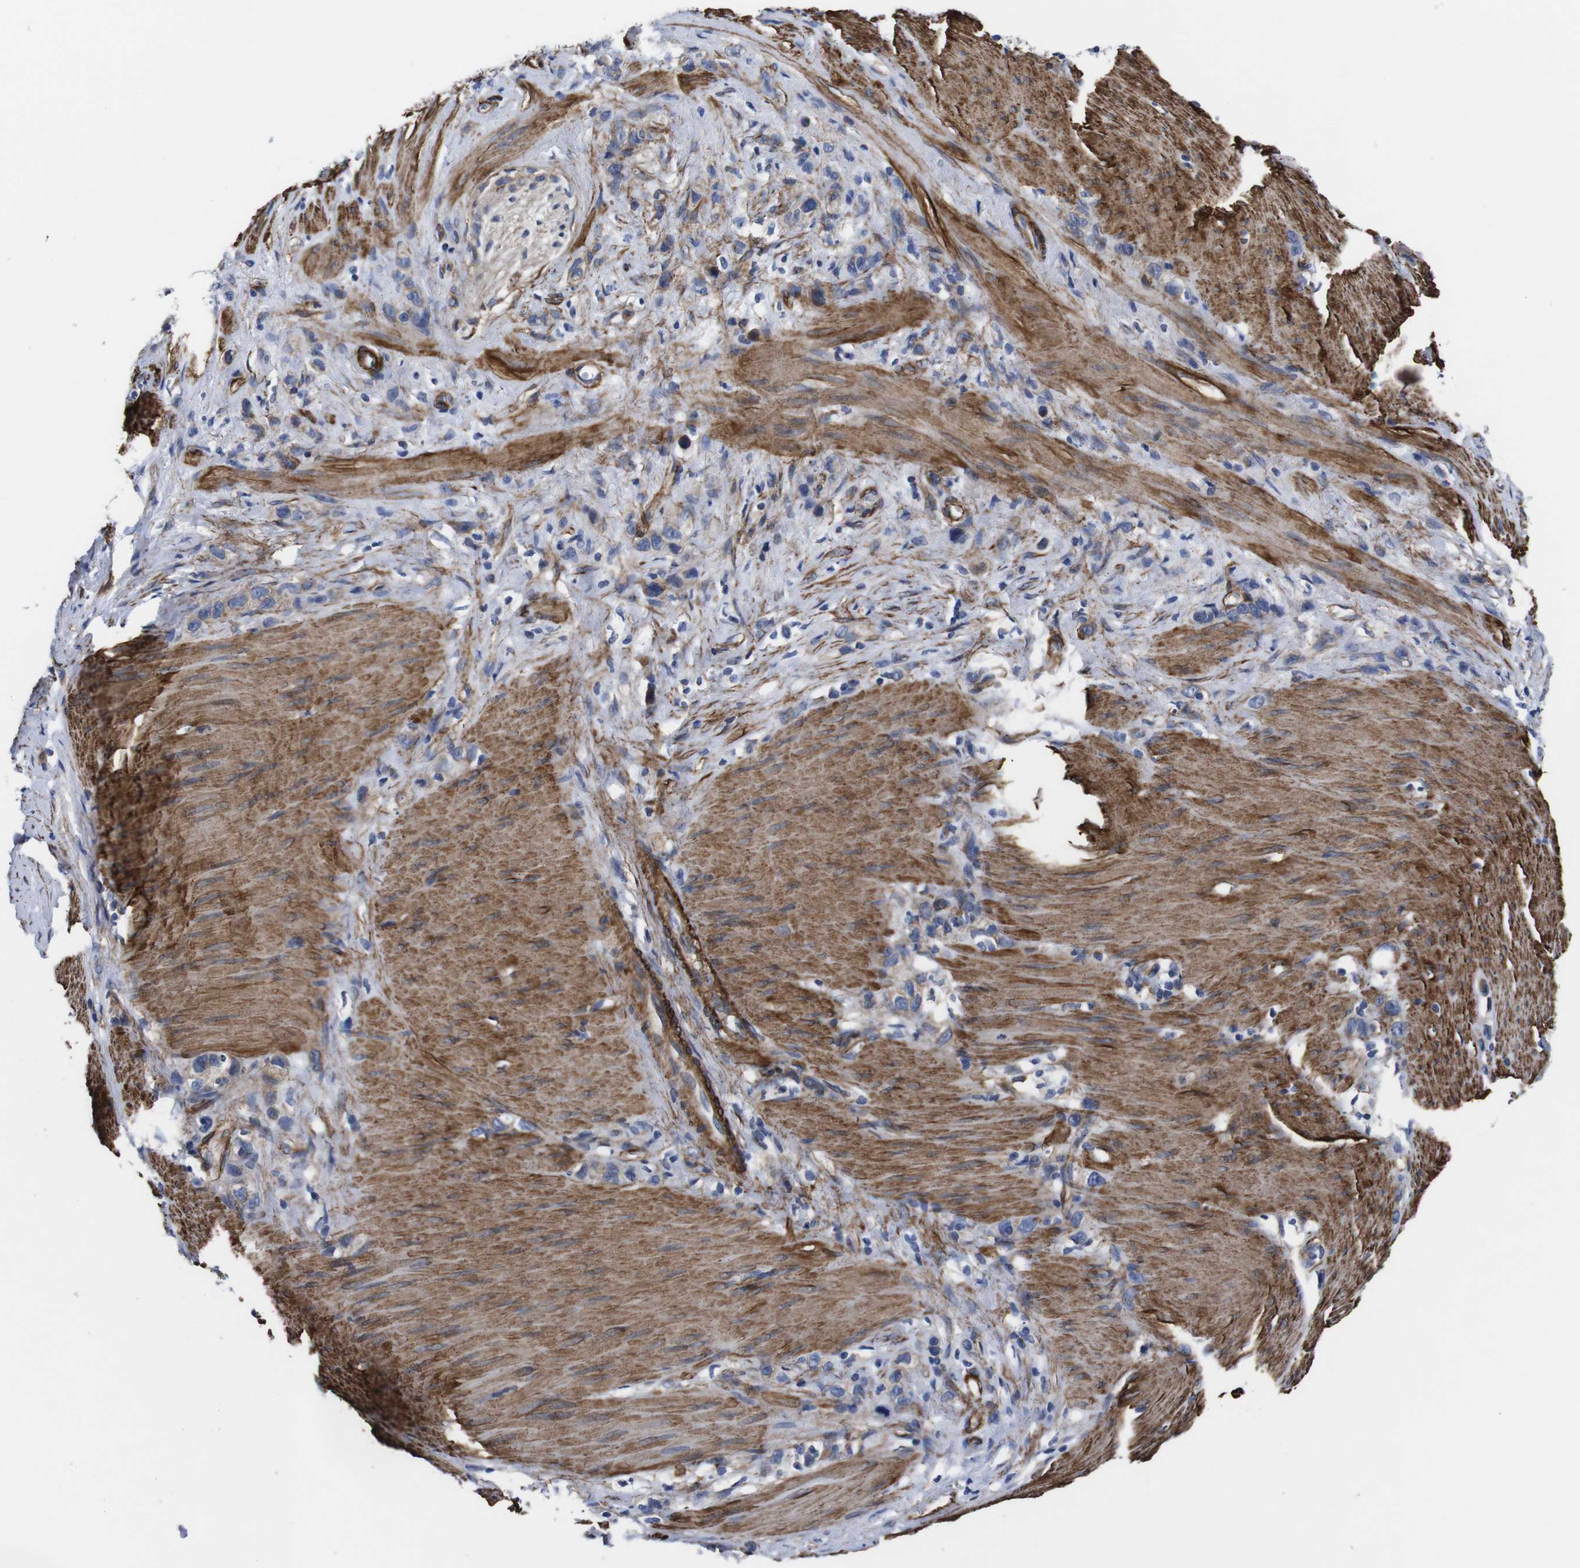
{"staining": {"intensity": "weak", "quantity": ">75%", "location": "cytoplasmic/membranous"}, "tissue": "stomach cancer", "cell_type": "Tumor cells", "image_type": "cancer", "snomed": [{"axis": "morphology", "description": "Normal tissue, NOS"}, {"axis": "morphology", "description": "Adenocarcinoma, NOS"}, {"axis": "morphology", "description": "Adenocarcinoma, High grade"}, {"axis": "topography", "description": "Stomach, upper"}, {"axis": "topography", "description": "Stomach"}], "caption": "Stomach cancer stained with IHC exhibits weak cytoplasmic/membranous expression in about >75% of tumor cells.", "gene": "WNT10A", "patient": {"sex": "female", "age": 65}}